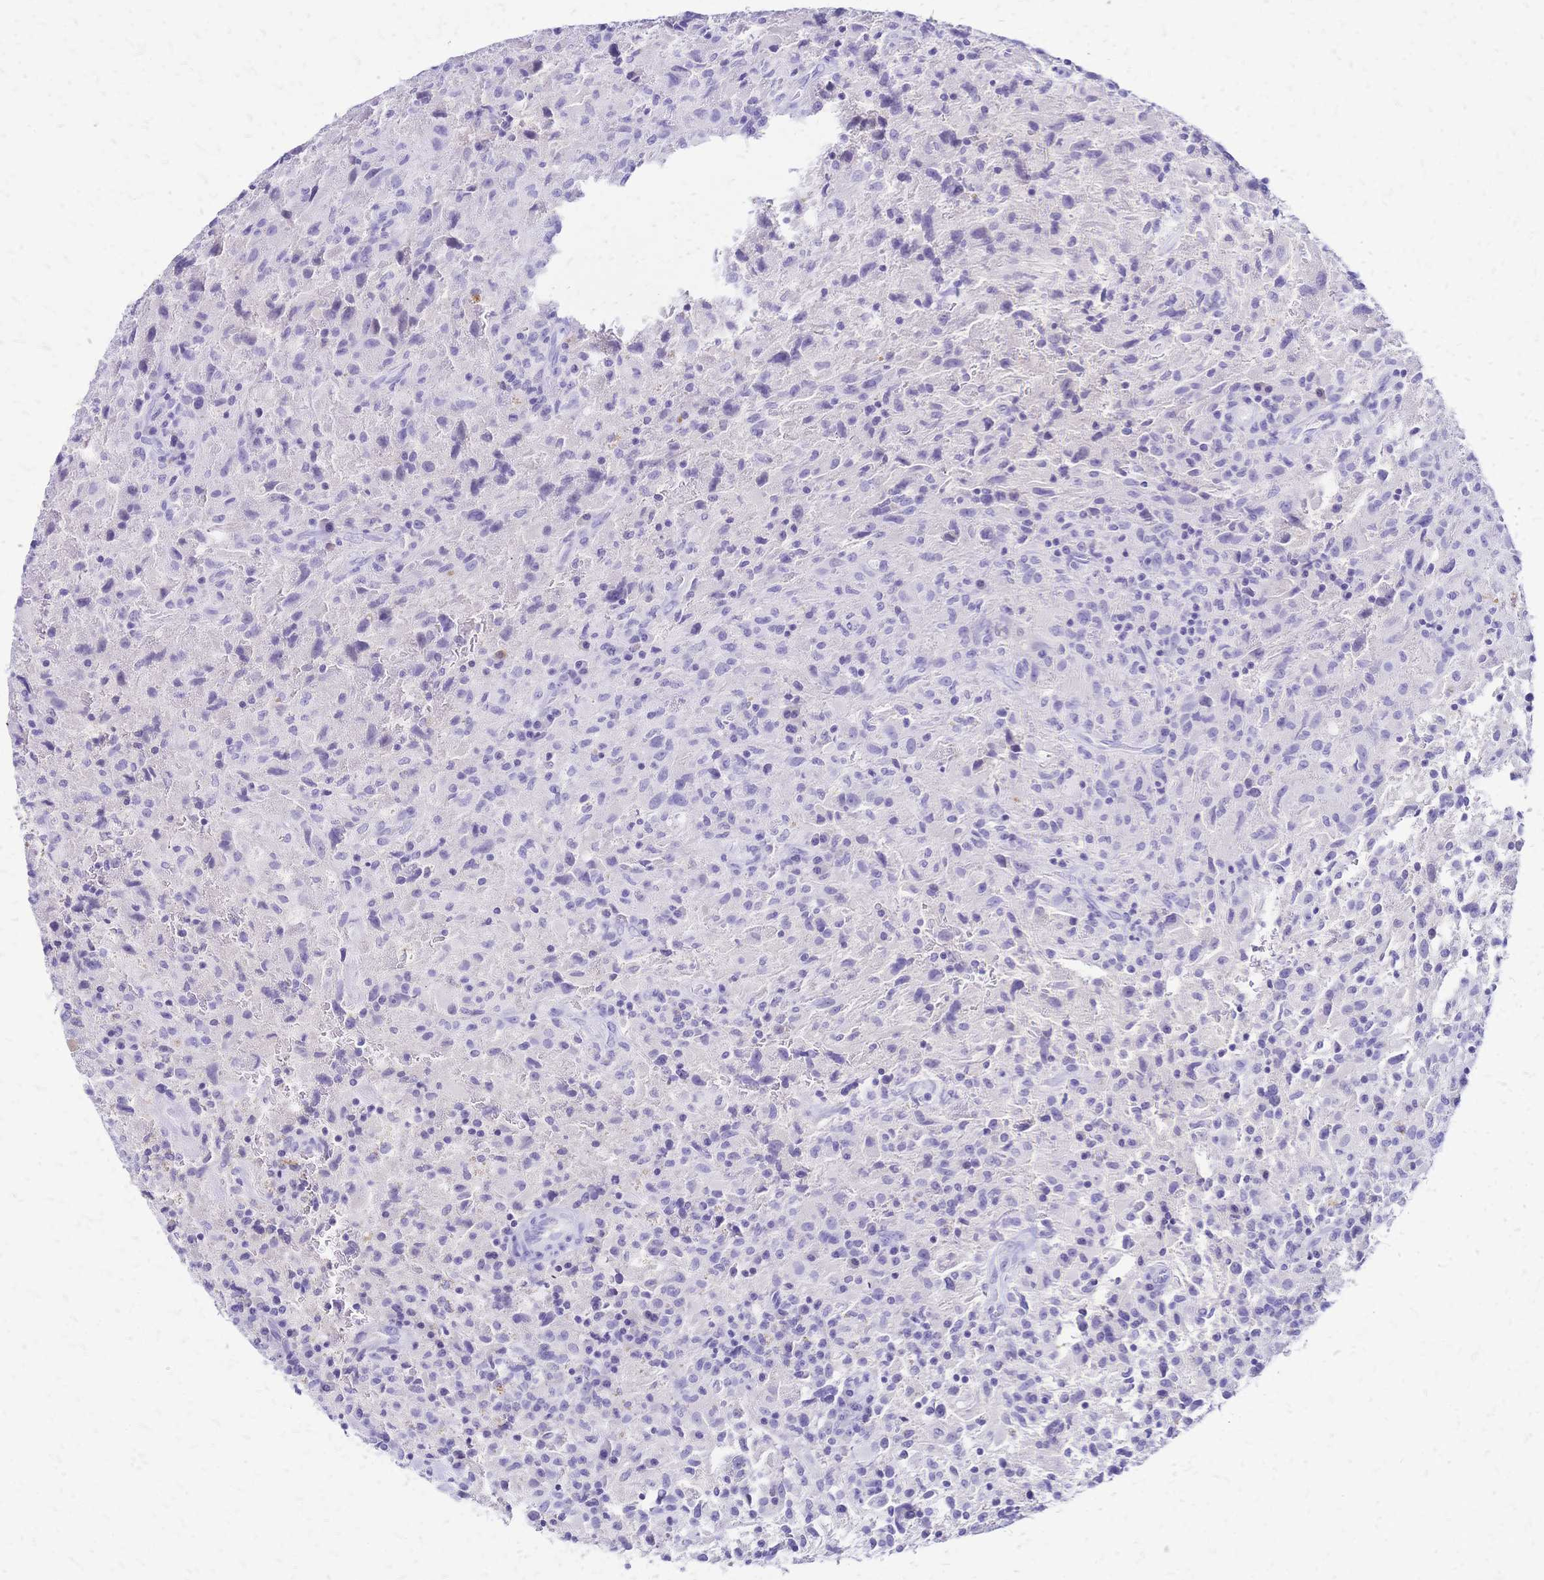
{"staining": {"intensity": "negative", "quantity": "none", "location": "none"}, "tissue": "glioma", "cell_type": "Tumor cells", "image_type": "cancer", "snomed": [{"axis": "morphology", "description": "Glioma, malignant, High grade"}, {"axis": "topography", "description": "Brain"}], "caption": "Immunohistochemistry image of human high-grade glioma (malignant) stained for a protein (brown), which reveals no expression in tumor cells. The staining was performed using DAB to visualize the protein expression in brown, while the nuclei were stained in blue with hematoxylin (Magnification: 20x).", "gene": "FA2H", "patient": {"sex": "male", "age": 68}}